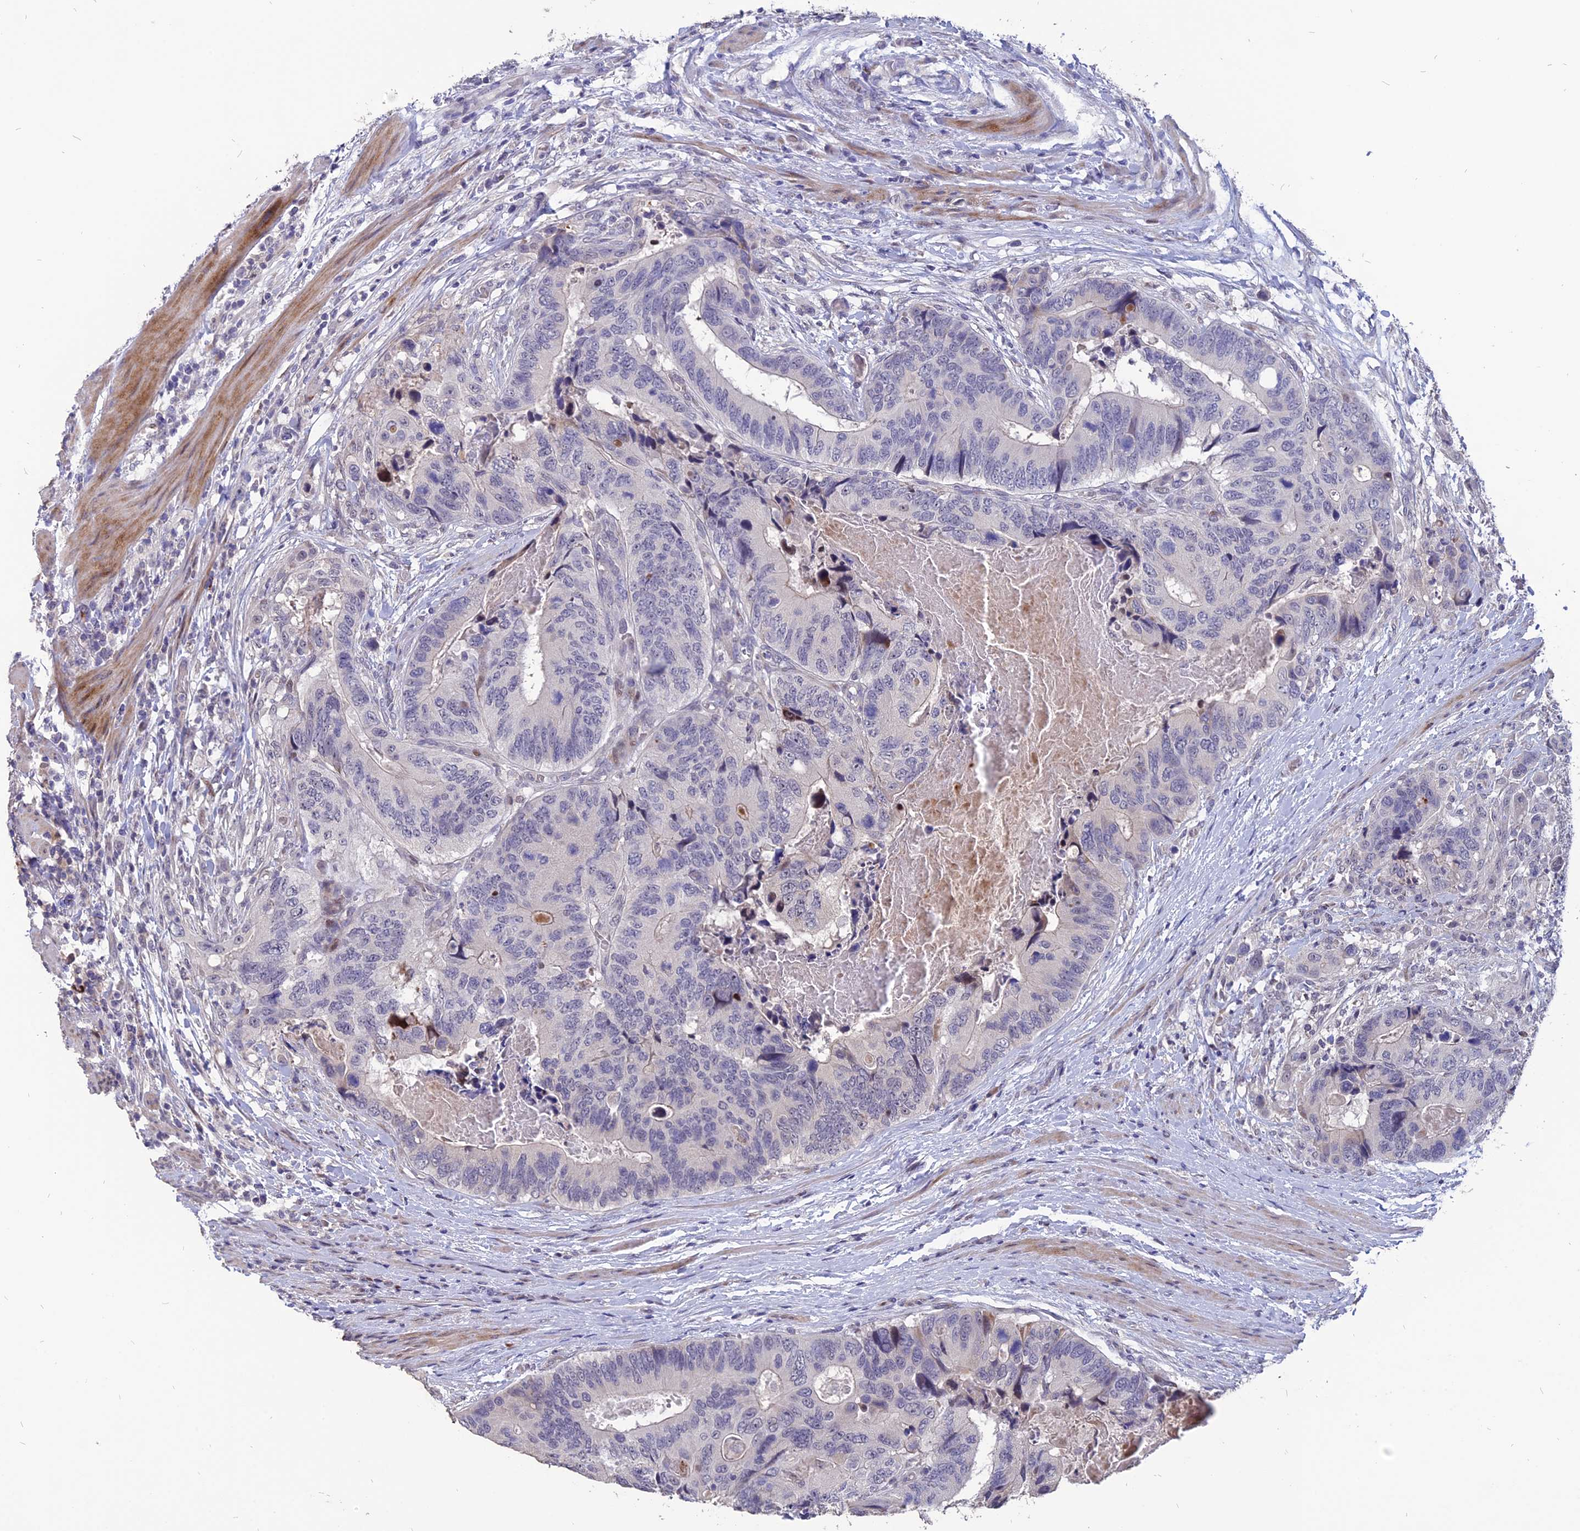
{"staining": {"intensity": "negative", "quantity": "none", "location": "none"}, "tissue": "colorectal cancer", "cell_type": "Tumor cells", "image_type": "cancer", "snomed": [{"axis": "morphology", "description": "Adenocarcinoma, NOS"}, {"axis": "topography", "description": "Colon"}], "caption": "Immunohistochemistry of human colorectal cancer (adenocarcinoma) shows no positivity in tumor cells. (Immunohistochemistry (ihc), brightfield microscopy, high magnification).", "gene": "TMEM263", "patient": {"sex": "male", "age": 84}}